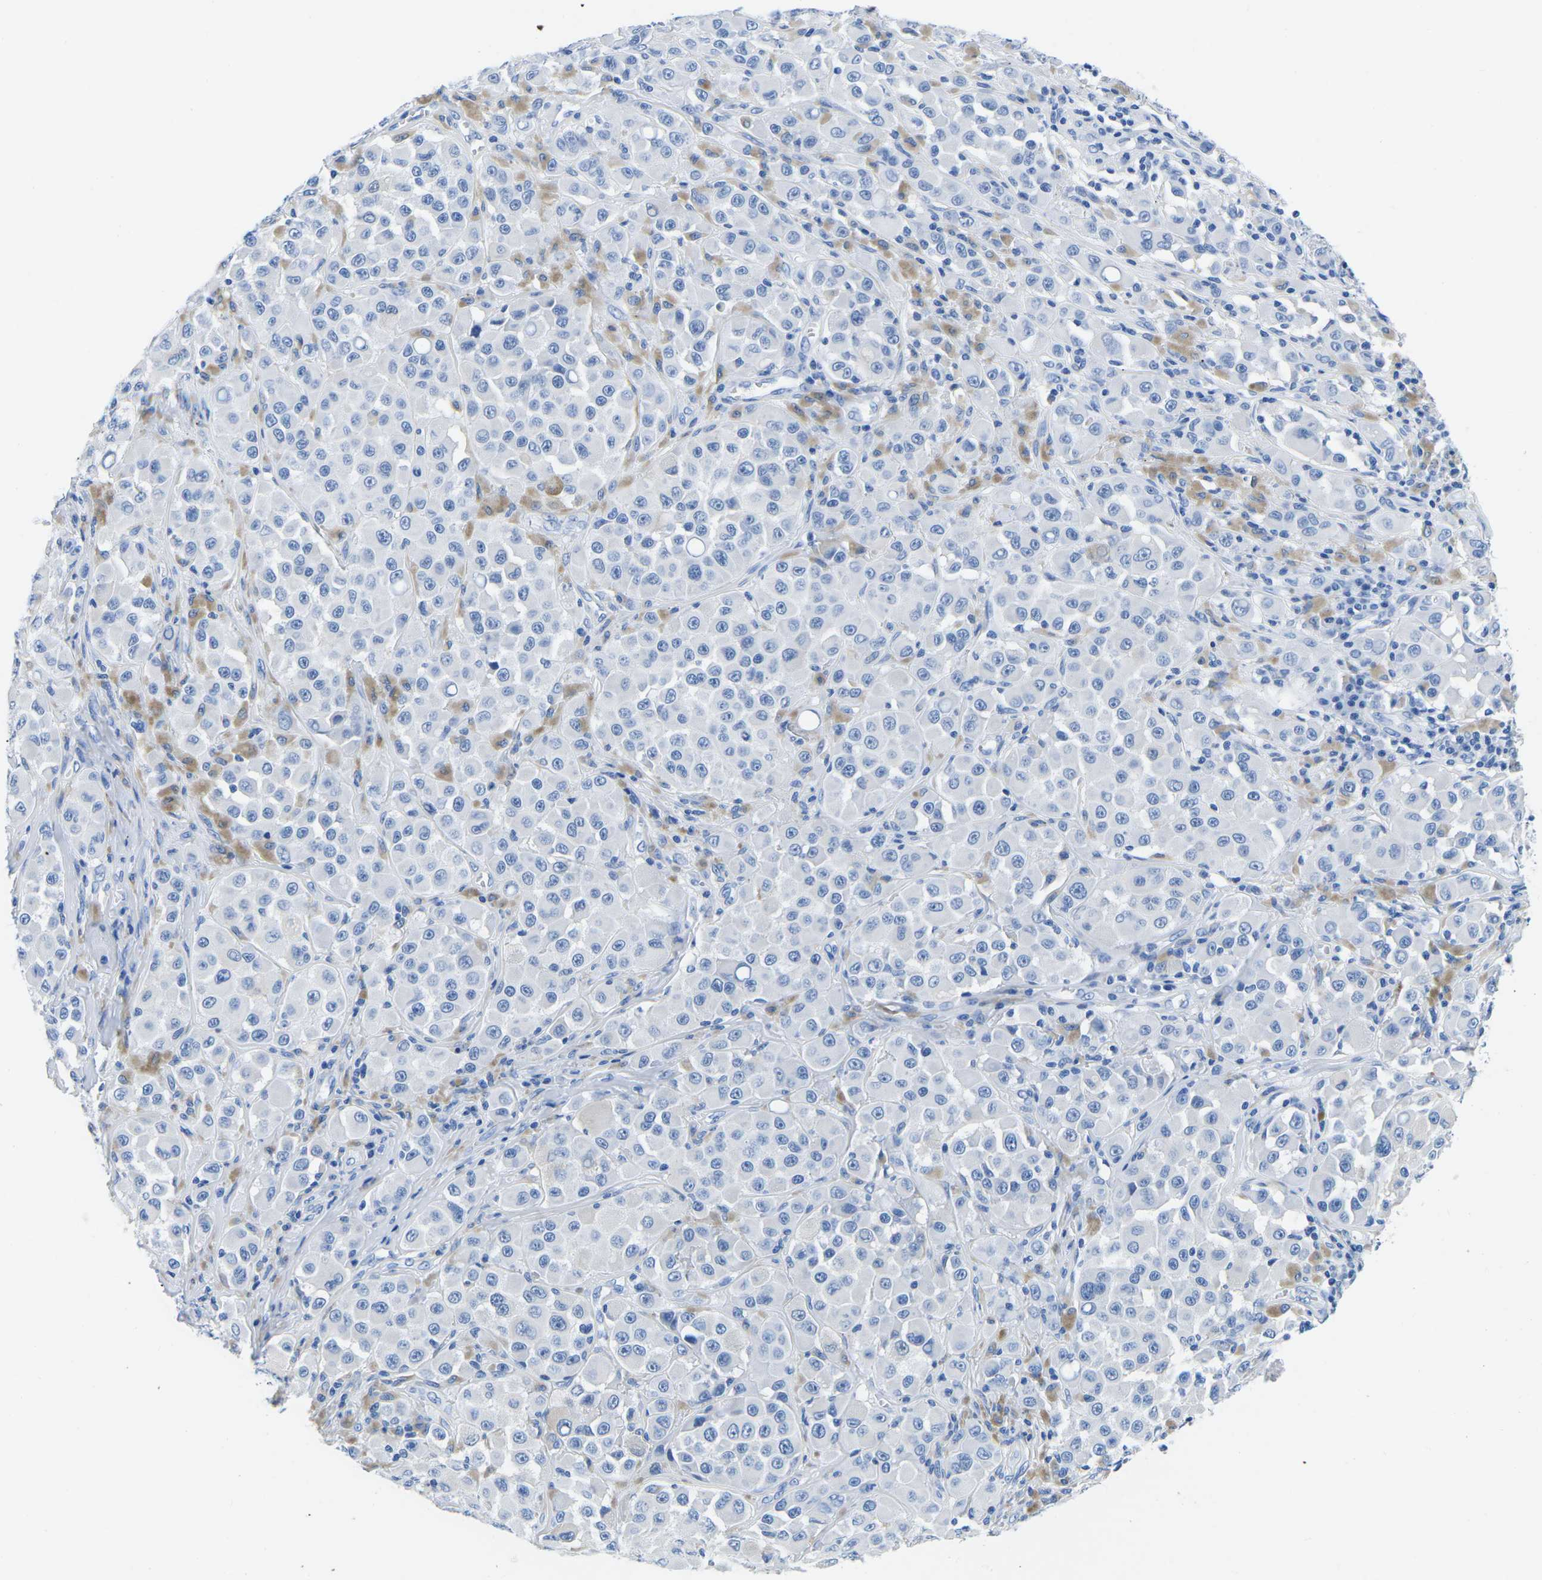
{"staining": {"intensity": "negative", "quantity": "none", "location": "none"}, "tissue": "melanoma", "cell_type": "Tumor cells", "image_type": "cancer", "snomed": [{"axis": "morphology", "description": "Malignant melanoma, NOS"}, {"axis": "topography", "description": "Skin"}], "caption": "Image shows no significant protein staining in tumor cells of malignant melanoma.", "gene": "CYP1A2", "patient": {"sex": "male", "age": 84}}